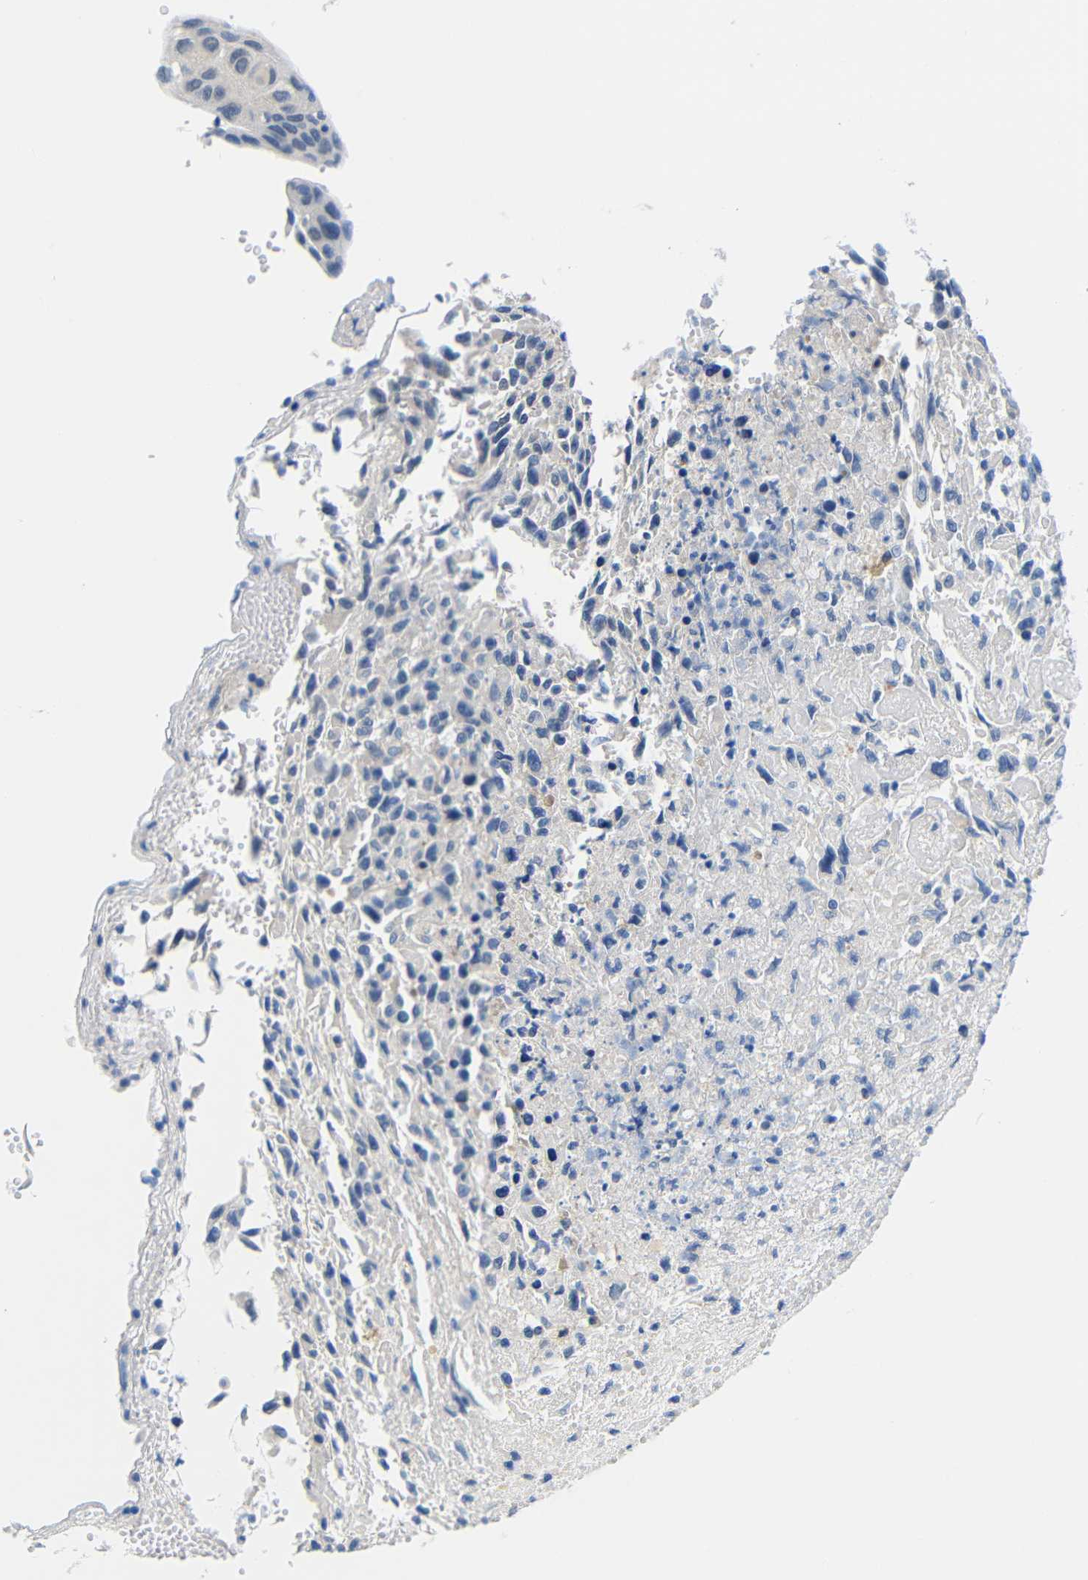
{"staining": {"intensity": "negative", "quantity": "none", "location": "none"}, "tissue": "urothelial cancer", "cell_type": "Tumor cells", "image_type": "cancer", "snomed": [{"axis": "morphology", "description": "Urothelial carcinoma, High grade"}, {"axis": "topography", "description": "Urinary bladder"}], "caption": "A micrograph of human urothelial cancer is negative for staining in tumor cells.", "gene": "NEGR1", "patient": {"sex": "male", "age": 66}}